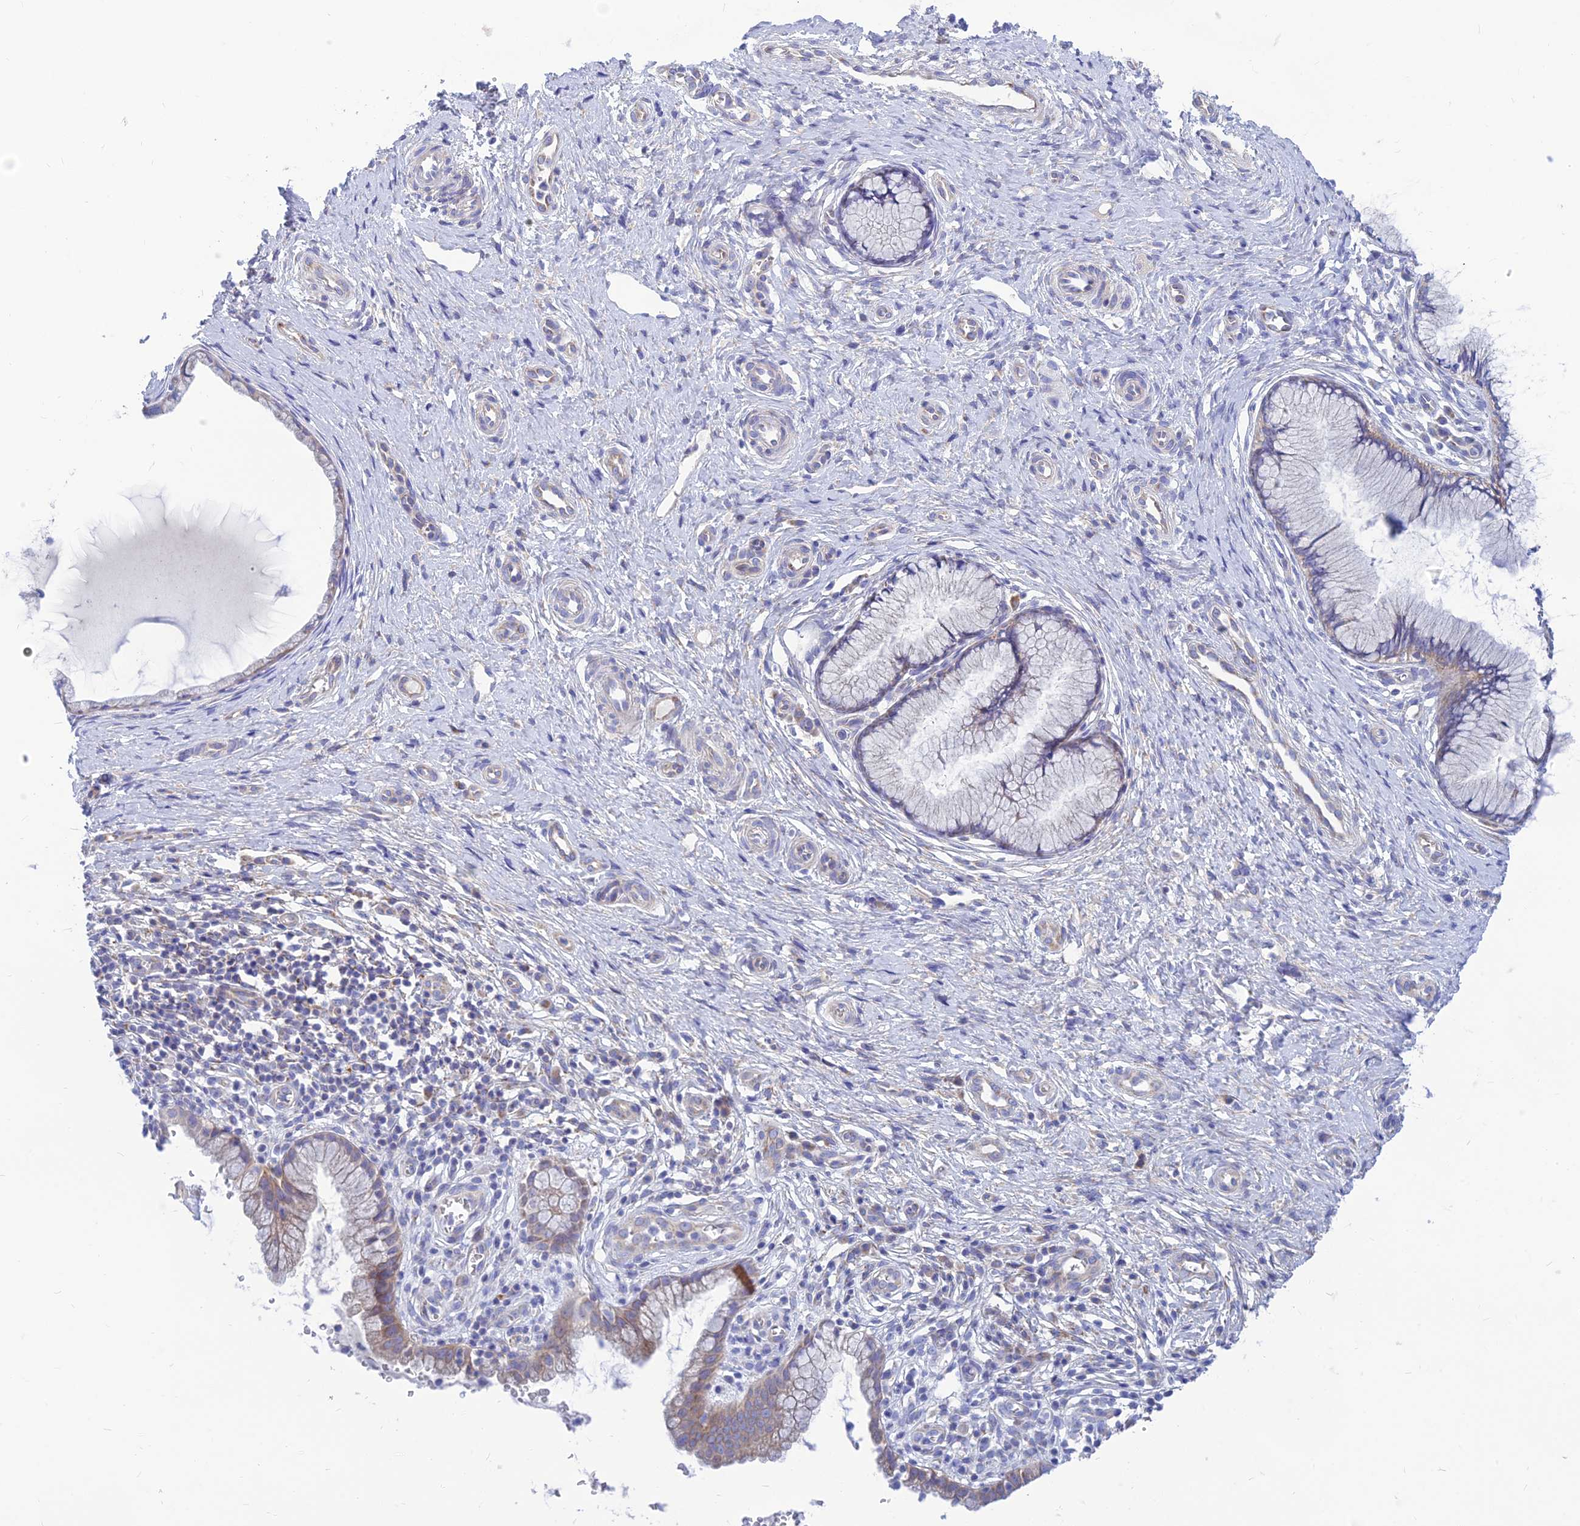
{"staining": {"intensity": "weak", "quantity": "<25%", "location": "cytoplasmic/membranous"}, "tissue": "cervix", "cell_type": "Glandular cells", "image_type": "normal", "snomed": [{"axis": "morphology", "description": "Normal tissue, NOS"}, {"axis": "topography", "description": "Cervix"}], "caption": "Immunohistochemistry of normal human cervix demonstrates no staining in glandular cells. (DAB (3,3'-diaminobenzidine) IHC visualized using brightfield microscopy, high magnification).", "gene": "TMEM30B", "patient": {"sex": "female", "age": 36}}